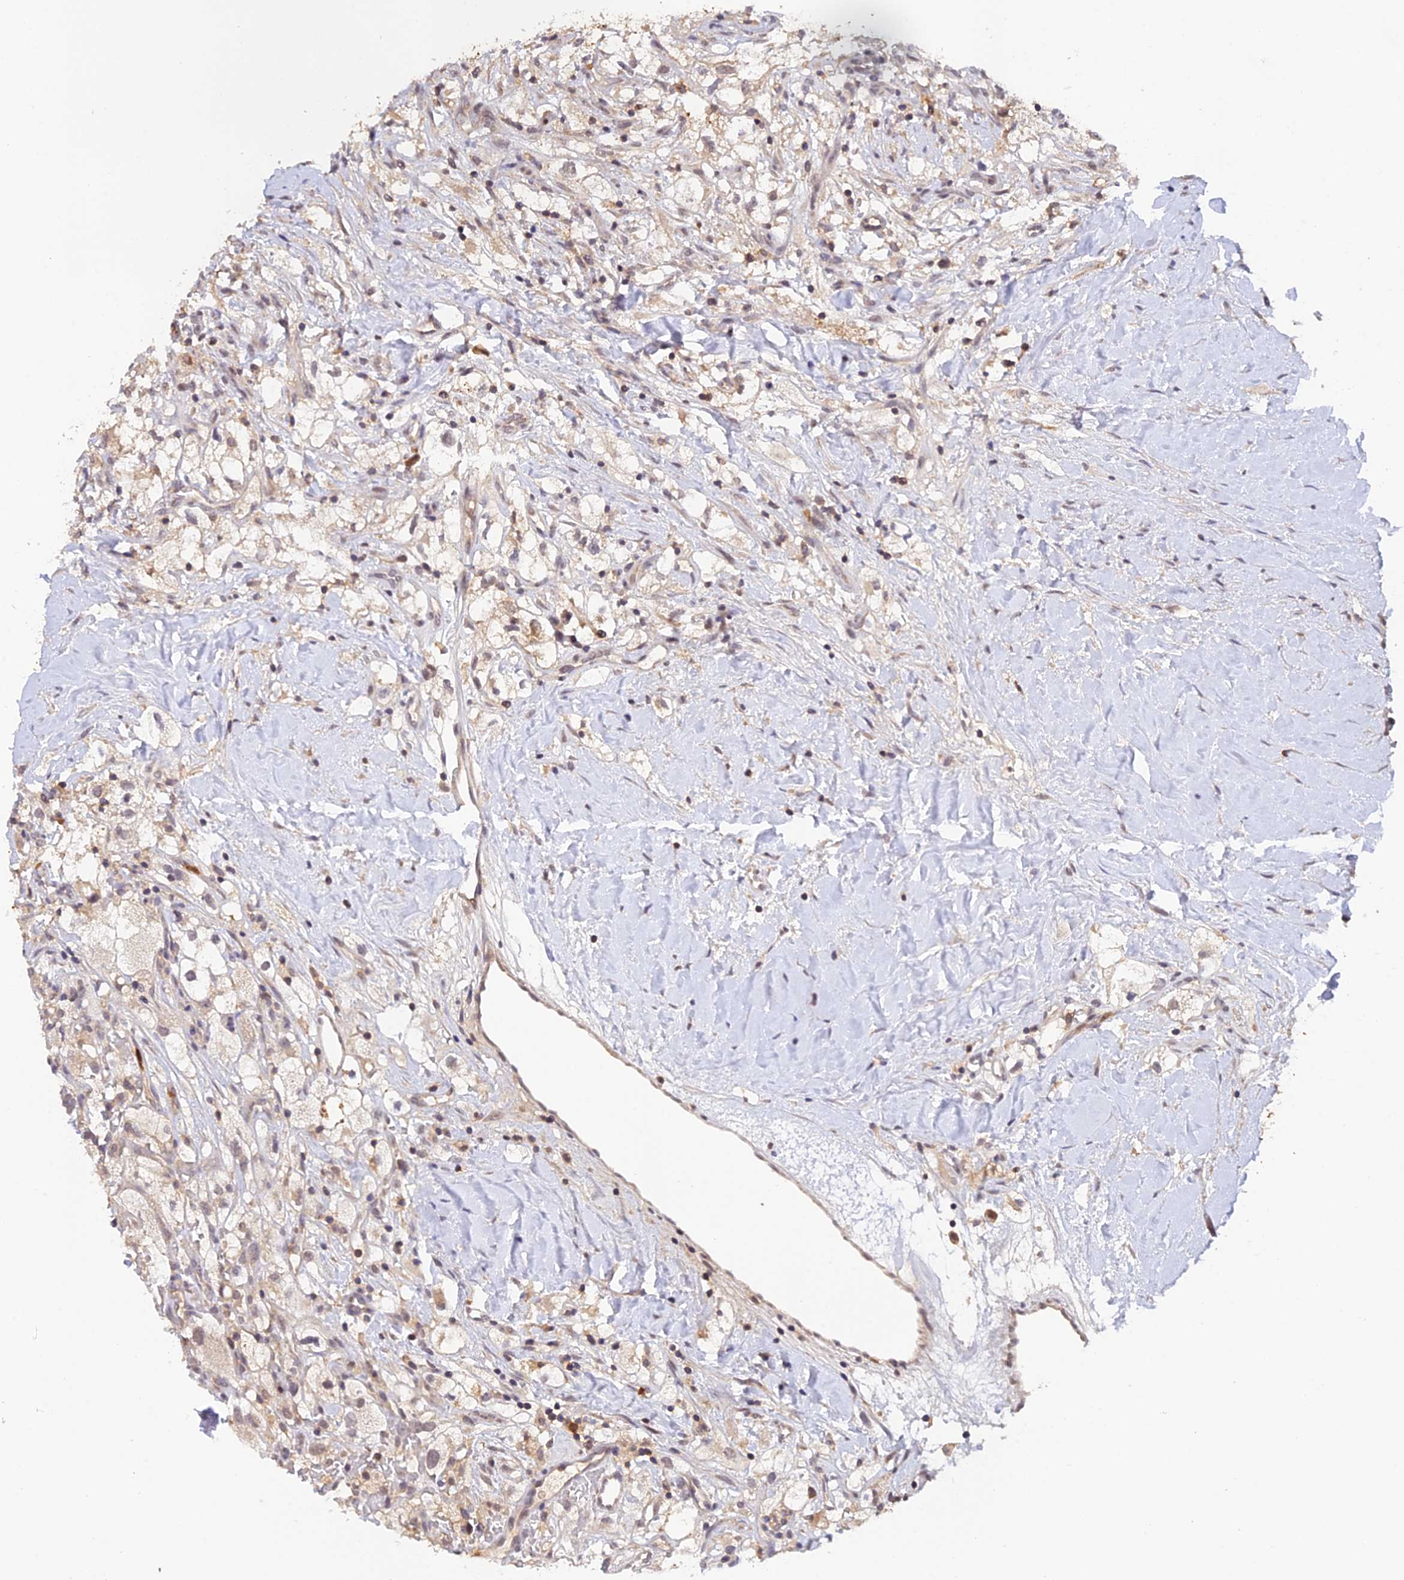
{"staining": {"intensity": "weak", "quantity": "<25%", "location": "nuclear"}, "tissue": "renal cancer", "cell_type": "Tumor cells", "image_type": "cancer", "snomed": [{"axis": "morphology", "description": "Adenocarcinoma, NOS"}, {"axis": "topography", "description": "Kidney"}], "caption": "The photomicrograph reveals no significant positivity in tumor cells of renal adenocarcinoma. The staining was performed using DAB to visualize the protein expression in brown, while the nuclei were stained in blue with hematoxylin (Magnification: 20x).", "gene": "PEX16", "patient": {"sex": "male", "age": 59}}